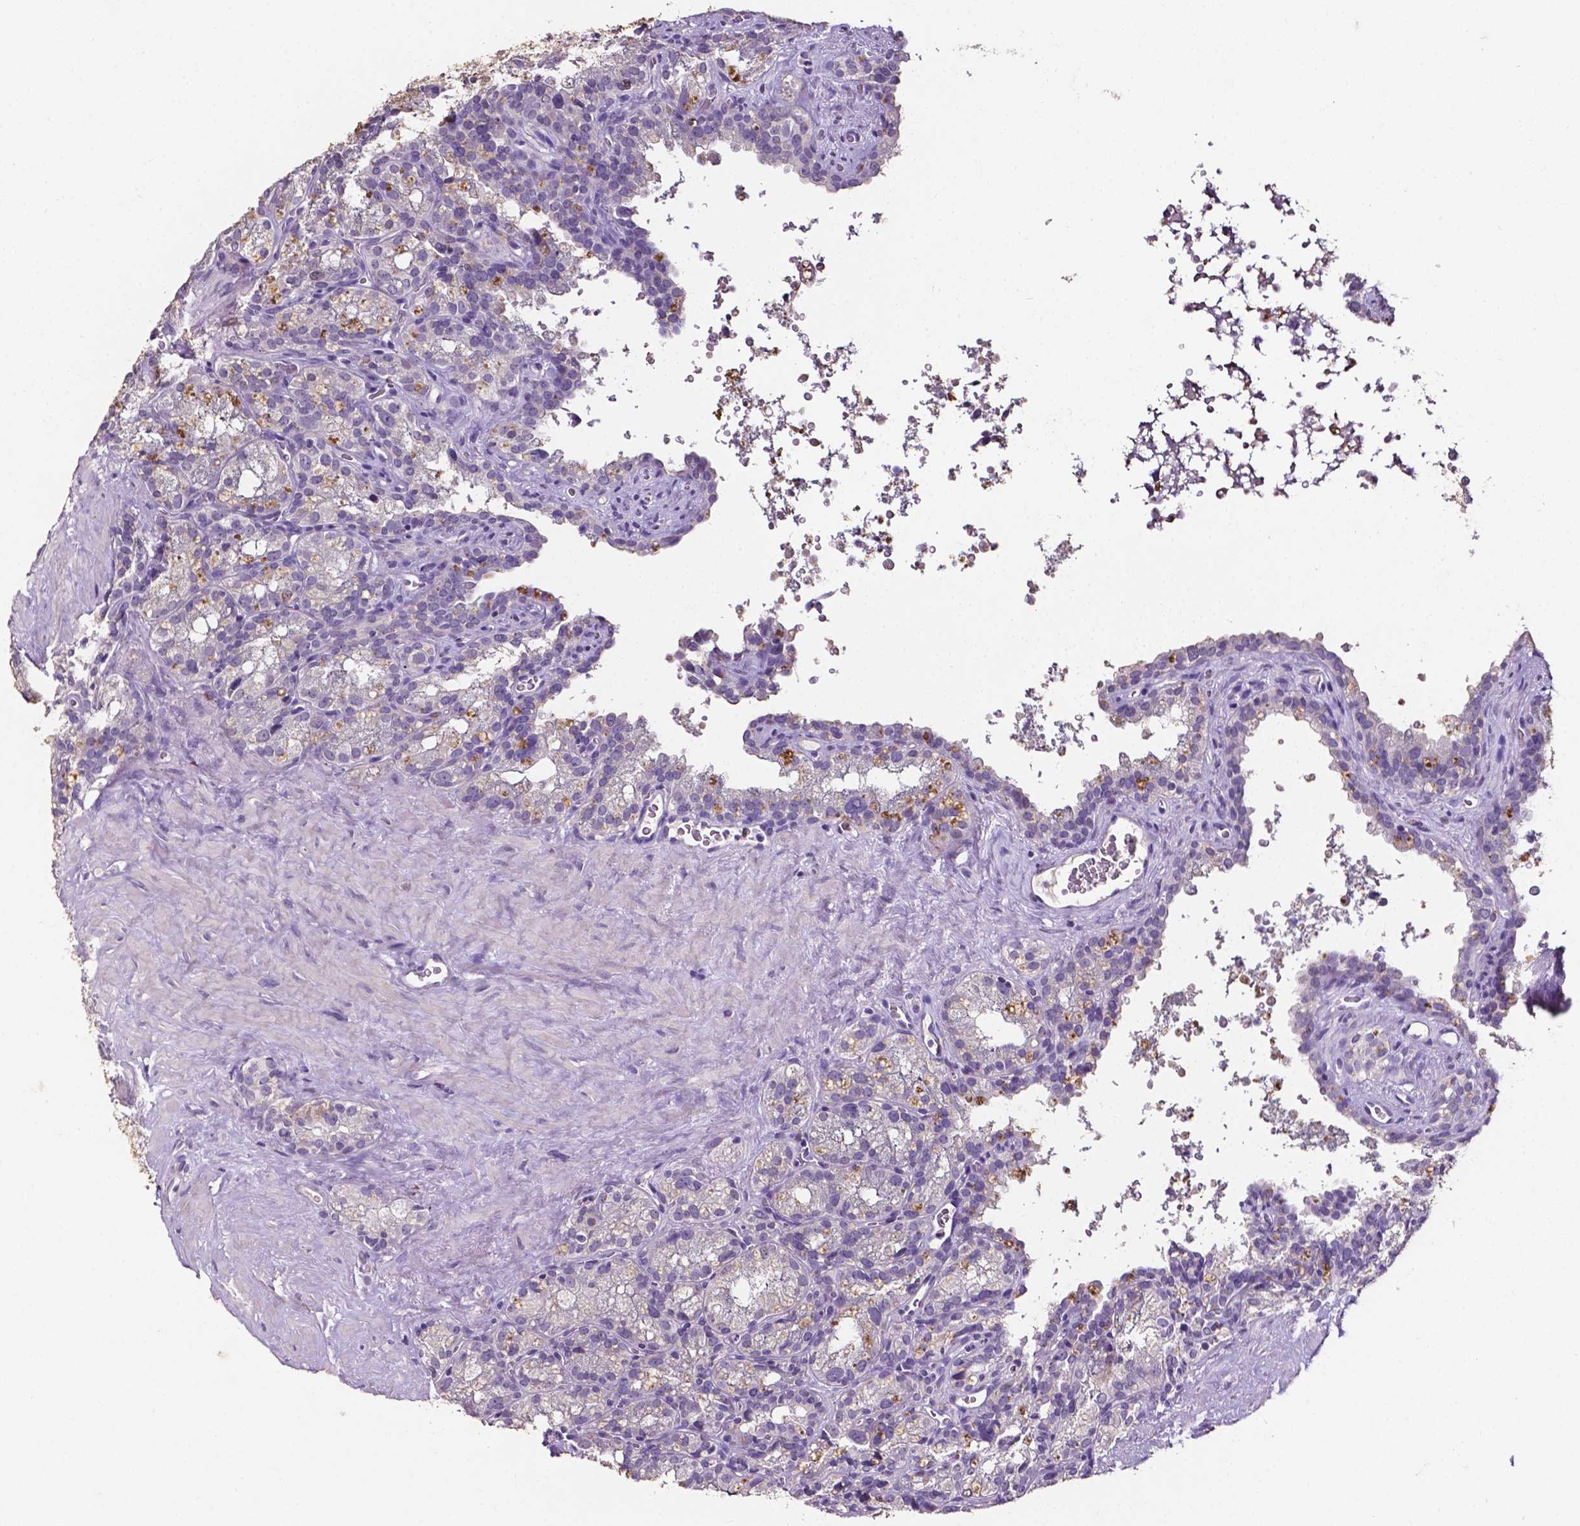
{"staining": {"intensity": "negative", "quantity": "none", "location": "none"}, "tissue": "seminal vesicle", "cell_type": "Glandular cells", "image_type": "normal", "snomed": [{"axis": "morphology", "description": "Normal tissue, NOS"}, {"axis": "topography", "description": "Prostate"}, {"axis": "topography", "description": "Seminal veicle"}], "caption": "A micrograph of human seminal vesicle is negative for staining in glandular cells. (Stains: DAB immunohistochemistry with hematoxylin counter stain, Microscopy: brightfield microscopy at high magnification).", "gene": "PSAT1", "patient": {"sex": "male", "age": 71}}